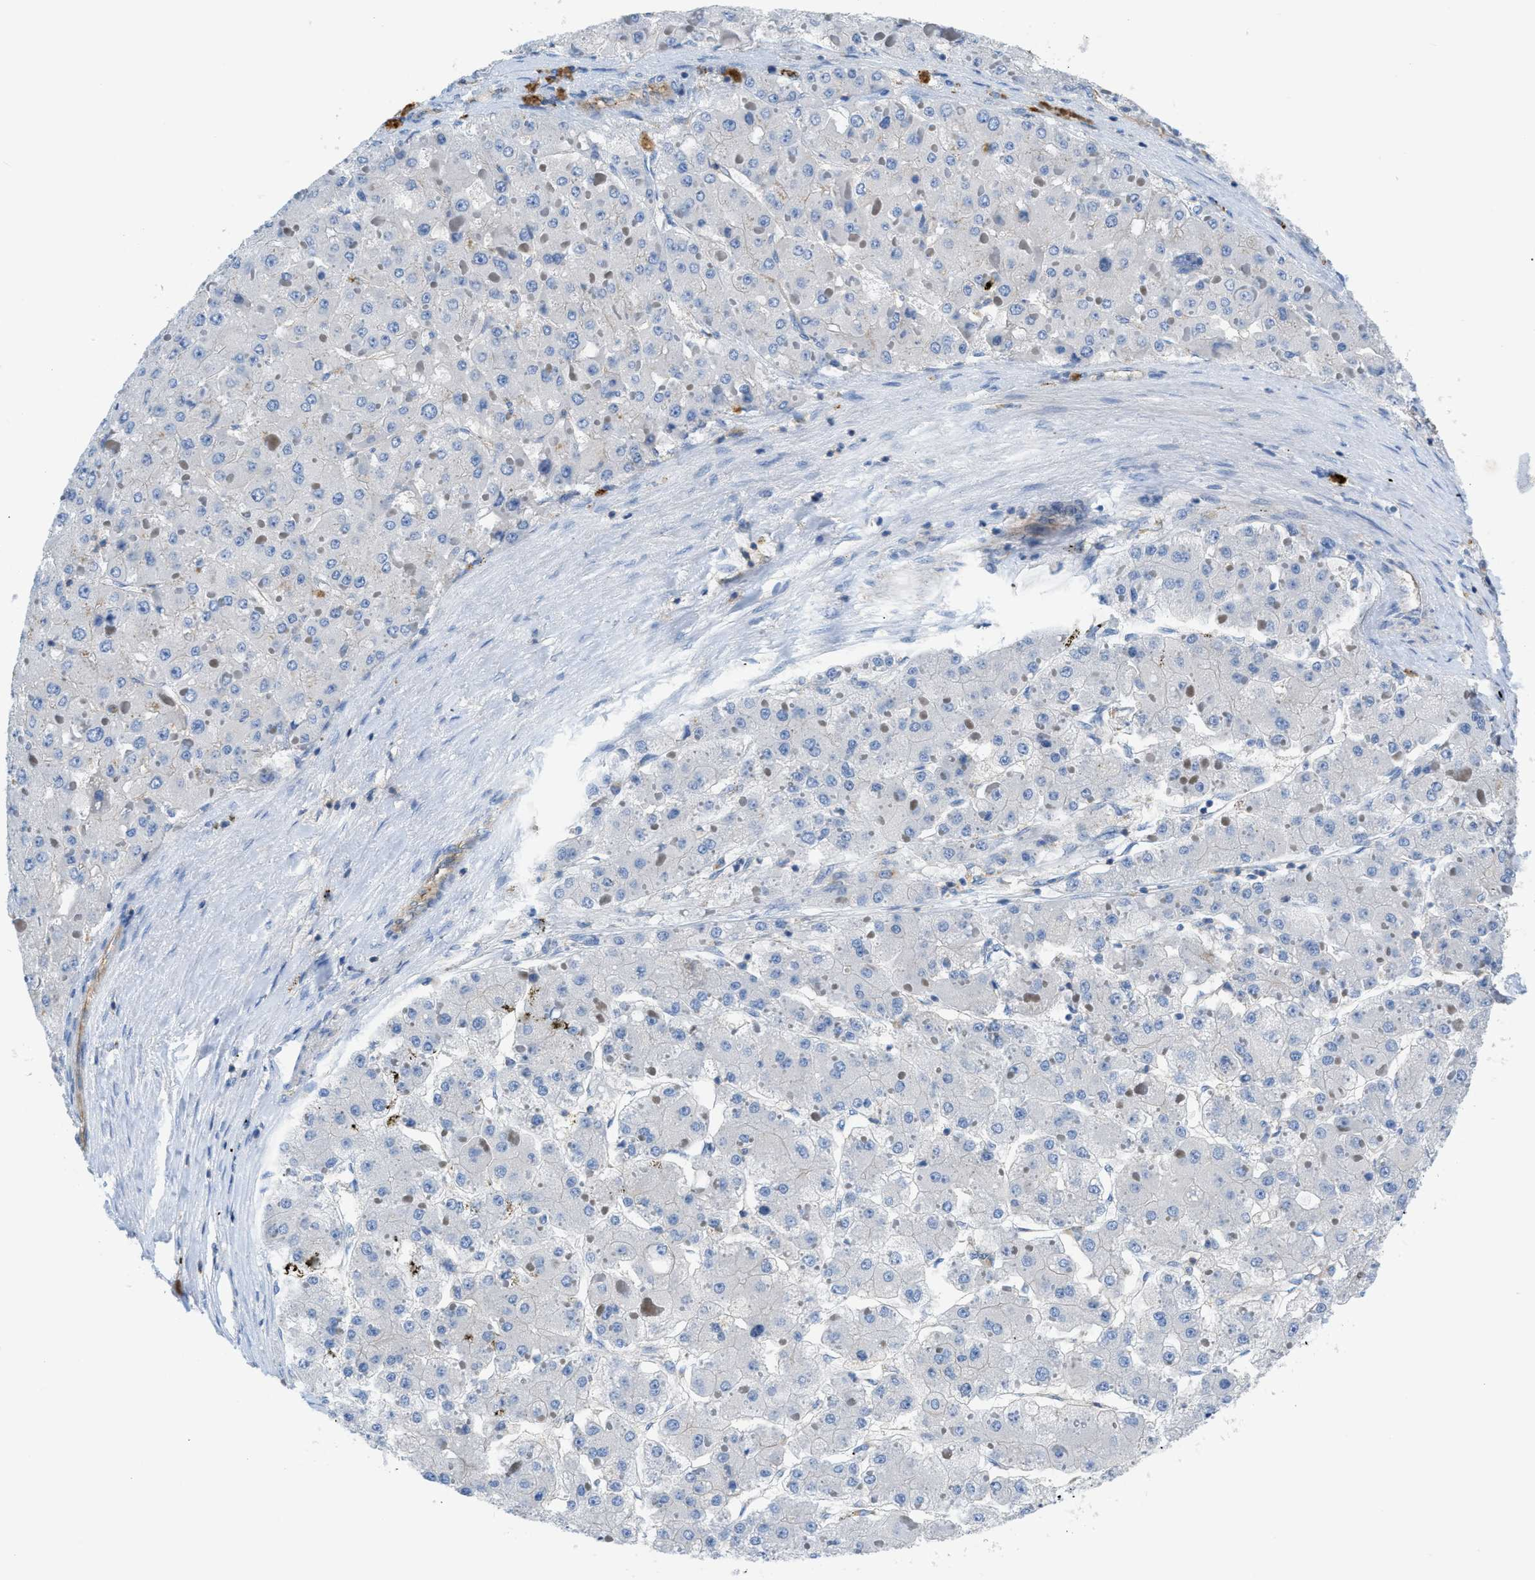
{"staining": {"intensity": "negative", "quantity": "none", "location": "none"}, "tissue": "liver cancer", "cell_type": "Tumor cells", "image_type": "cancer", "snomed": [{"axis": "morphology", "description": "Carcinoma, Hepatocellular, NOS"}, {"axis": "topography", "description": "Liver"}], "caption": "Image shows no significant protein staining in tumor cells of liver cancer (hepatocellular carcinoma).", "gene": "ORAI1", "patient": {"sex": "female", "age": 73}}